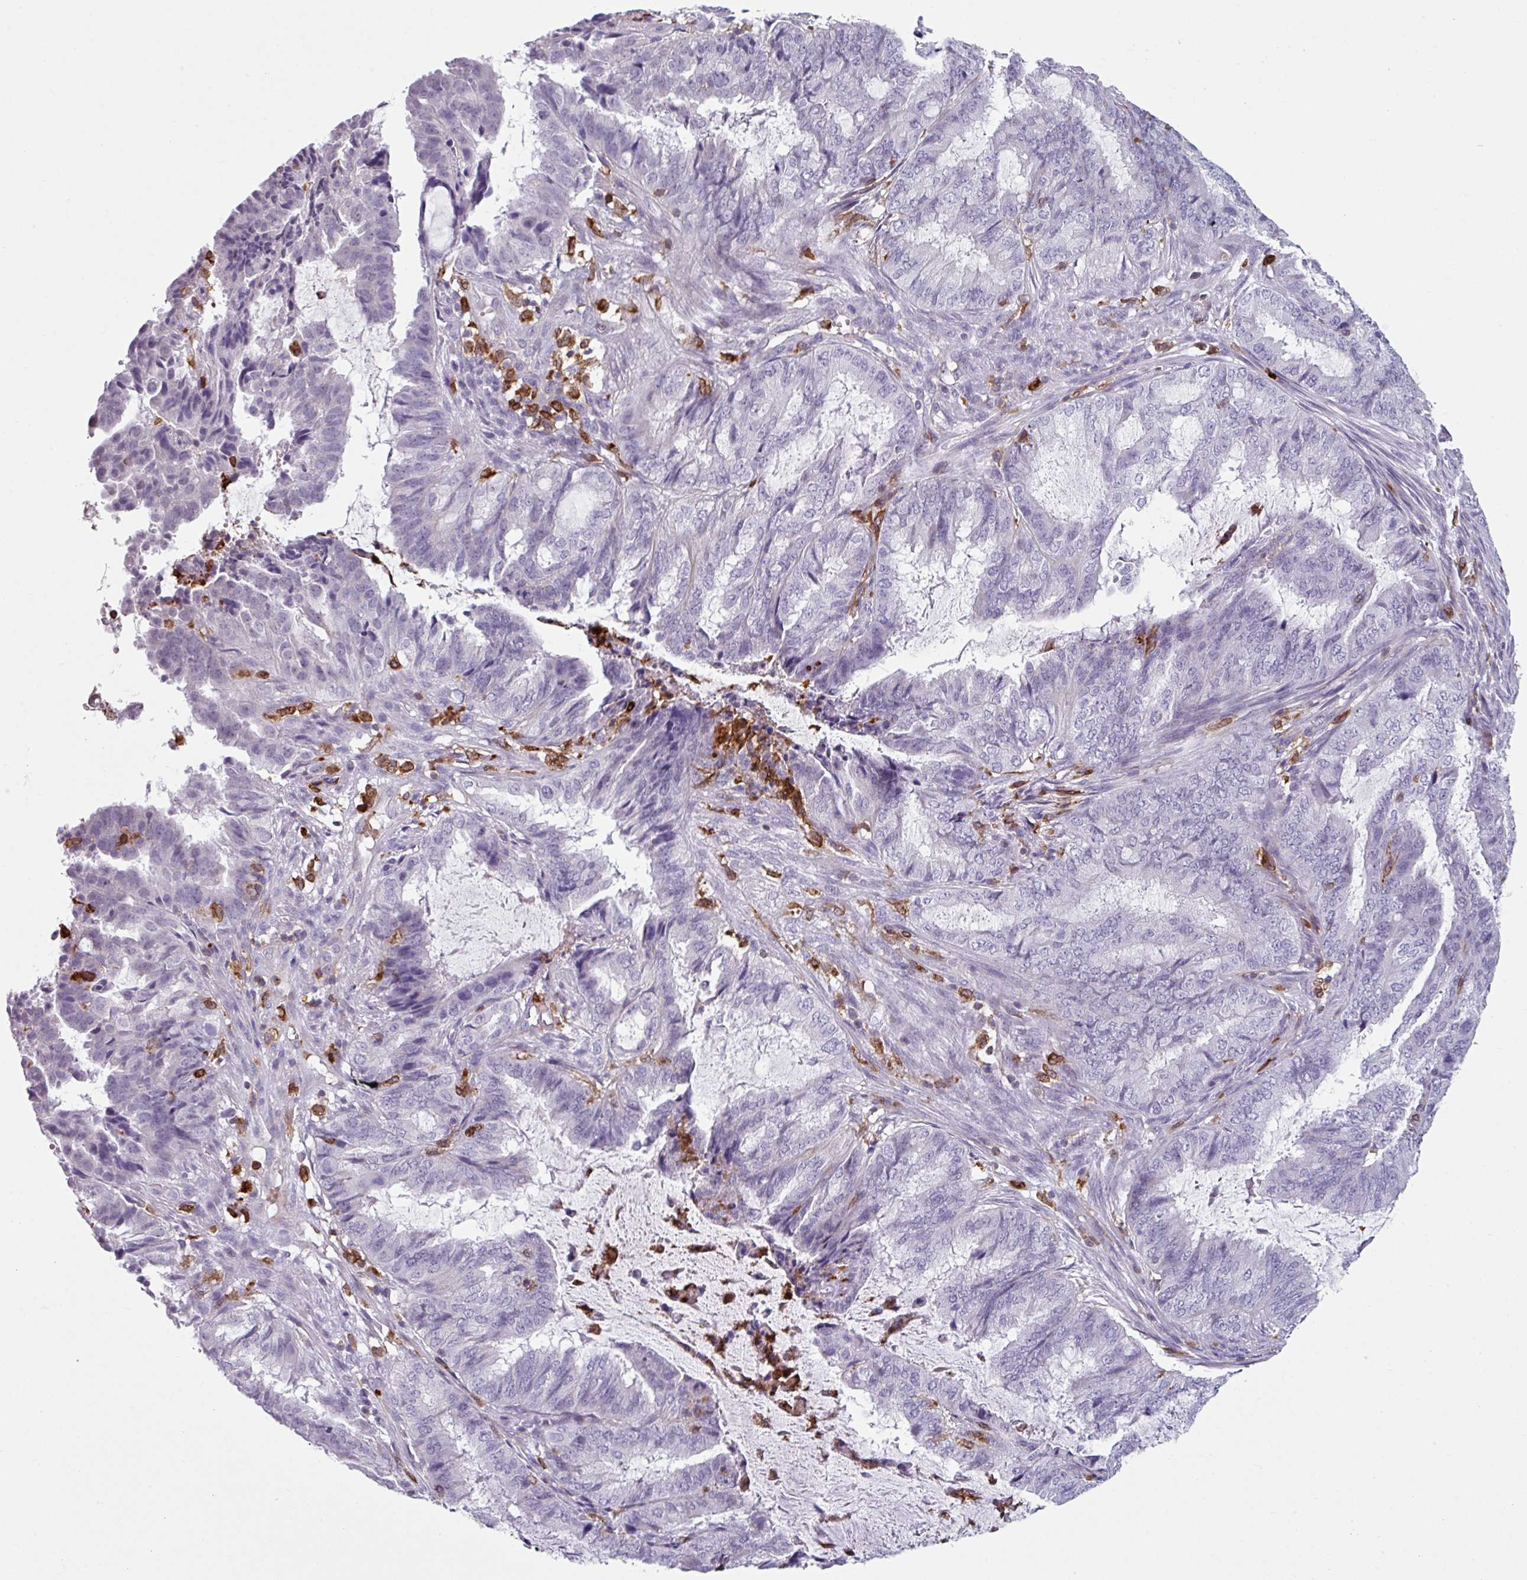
{"staining": {"intensity": "negative", "quantity": "none", "location": "none"}, "tissue": "endometrial cancer", "cell_type": "Tumor cells", "image_type": "cancer", "snomed": [{"axis": "morphology", "description": "Adenocarcinoma, NOS"}, {"axis": "topography", "description": "Endometrium"}], "caption": "A micrograph of adenocarcinoma (endometrial) stained for a protein displays no brown staining in tumor cells. (DAB (3,3'-diaminobenzidine) immunohistochemistry, high magnification).", "gene": "EXOSC5", "patient": {"sex": "female", "age": 51}}